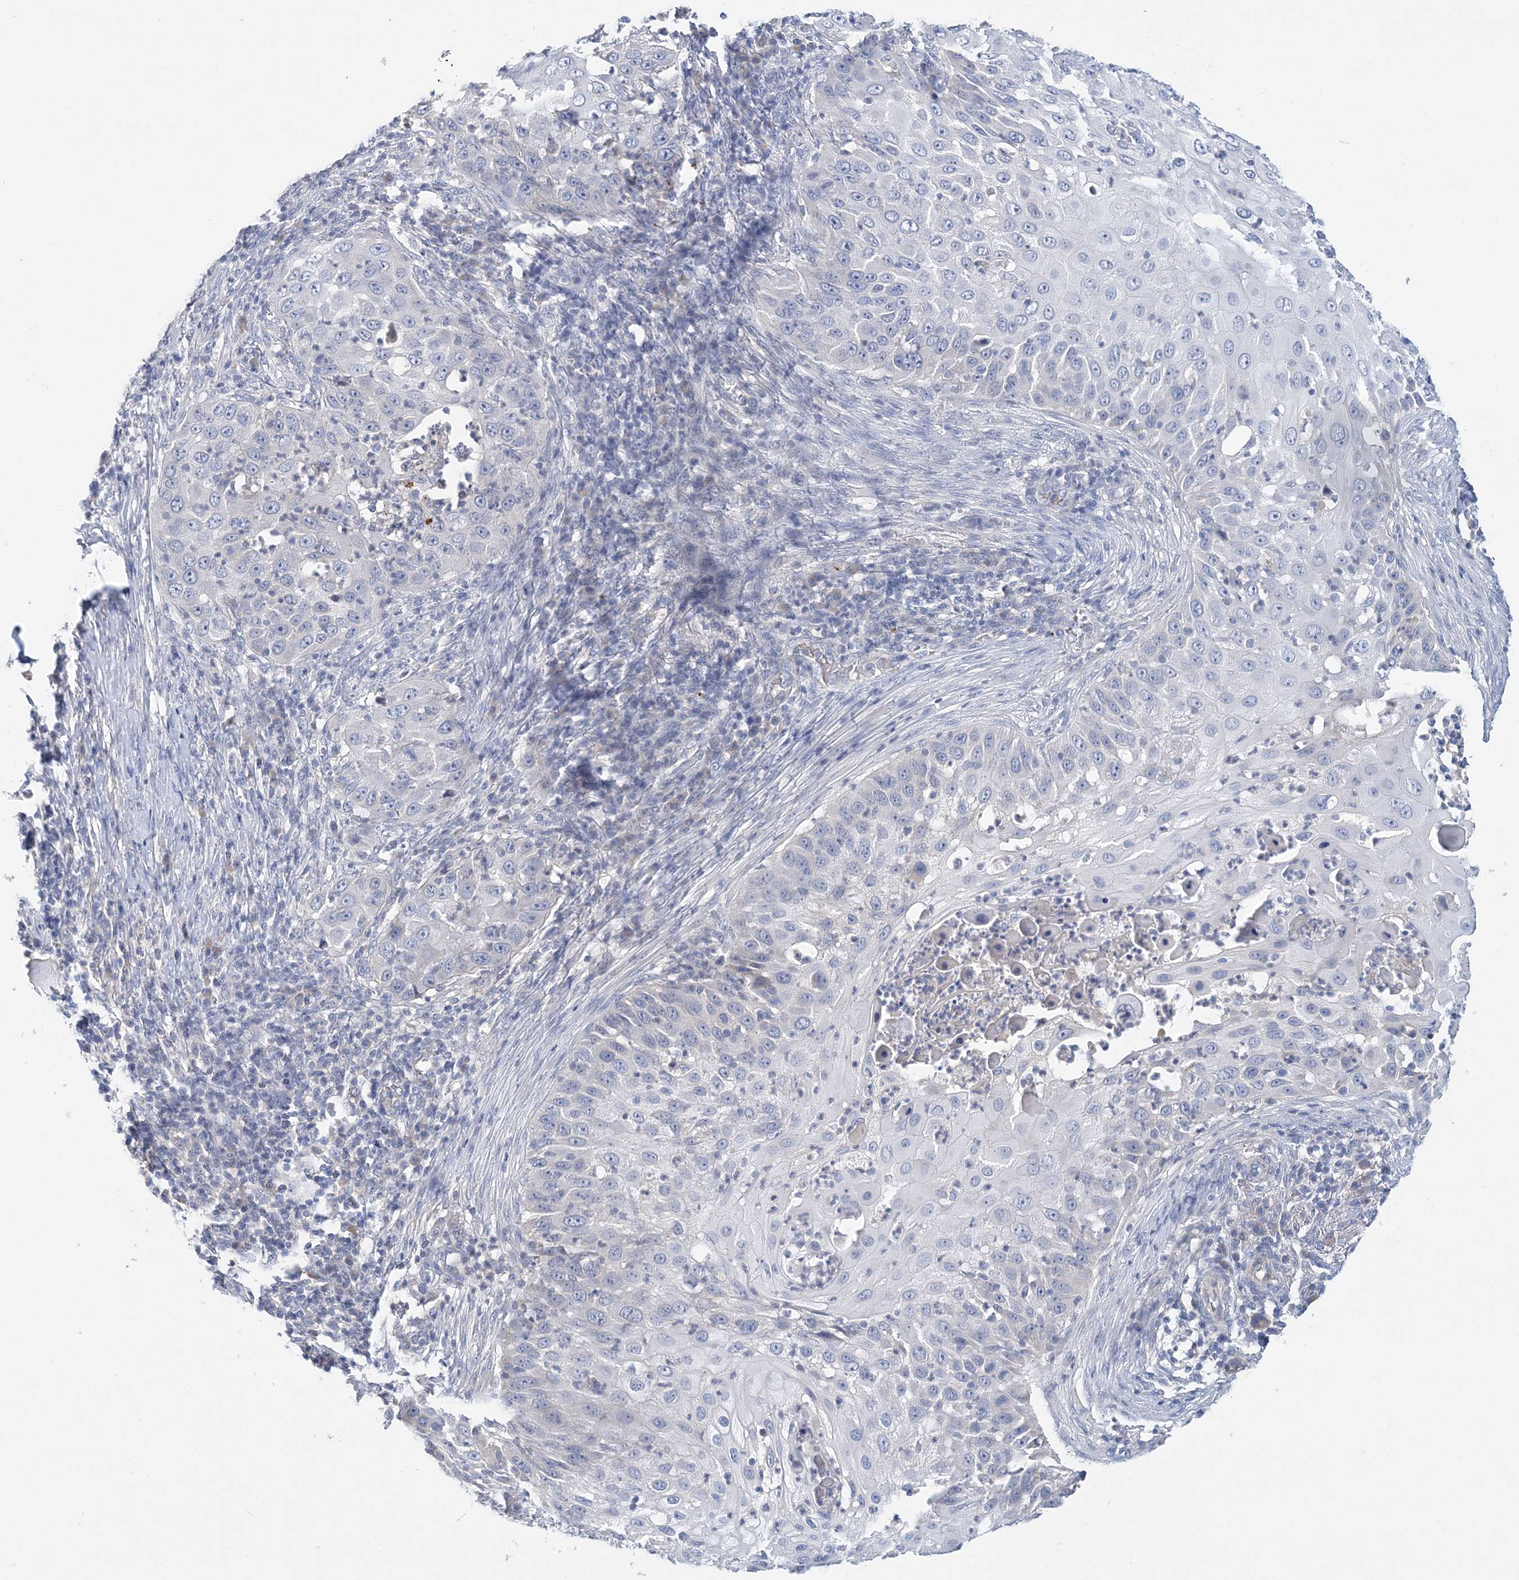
{"staining": {"intensity": "negative", "quantity": "none", "location": "none"}, "tissue": "skin cancer", "cell_type": "Tumor cells", "image_type": "cancer", "snomed": [{"axis": "morphology", "description": "Squamous cell carcinoma, NOS"}, {"axis": "topography", "description": "Skin"}], "caption": "High magnification brightfield microscopy of skin squamous cell carcinoma stained with DAB (3,3'-diaminobenzidine) (brown) and counterstained with hematoxylin (blue): tumor cells show no significant positivity. The staining is performed using DAB (3,3'-diaminobenzidine) brown chromogen with nuclei counter-stained in using hematoxylin.", "gene": "LRRIQ4", "patient": {"sex": "female", "age": 44}}